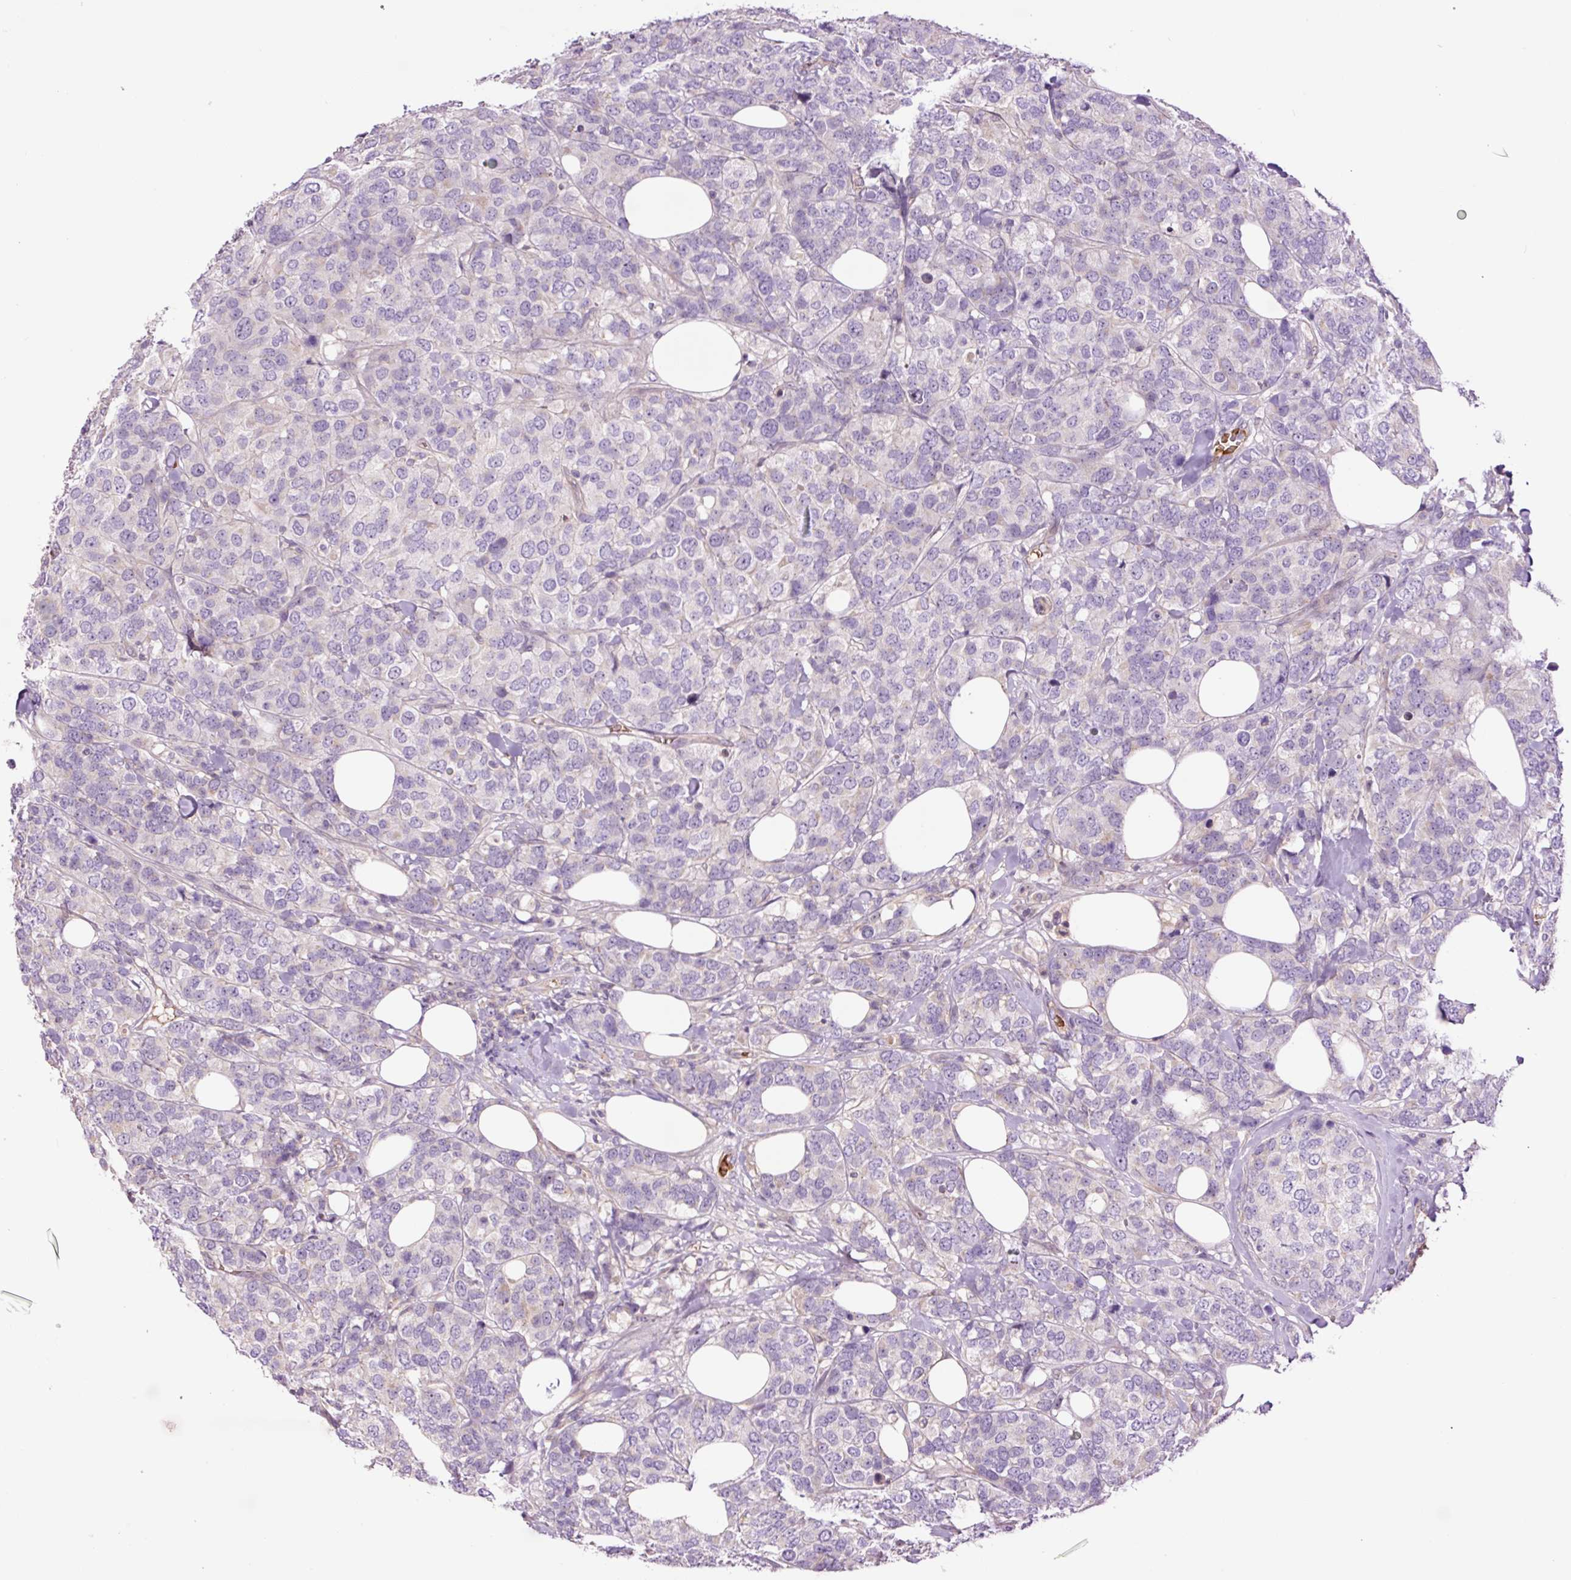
{"staining": {"intensity": "negative", "quantity": "none", "location": "none"}, "tissue": "breast cancer", "cell_type": "Tumor cells", "image_type": "cancer", "snomed": [{"axis": "morphology", "description": "Lobular carcinoma"}, {"axis": "topography", "description": "Breast"}], "caption": "Breast cancer (lobular carcinoma) was stained to show a protein in brown. There is no significant positivity in tumor cells.", "gene": "TMEM235", "patient": {"sex": "female", "age": 59}}